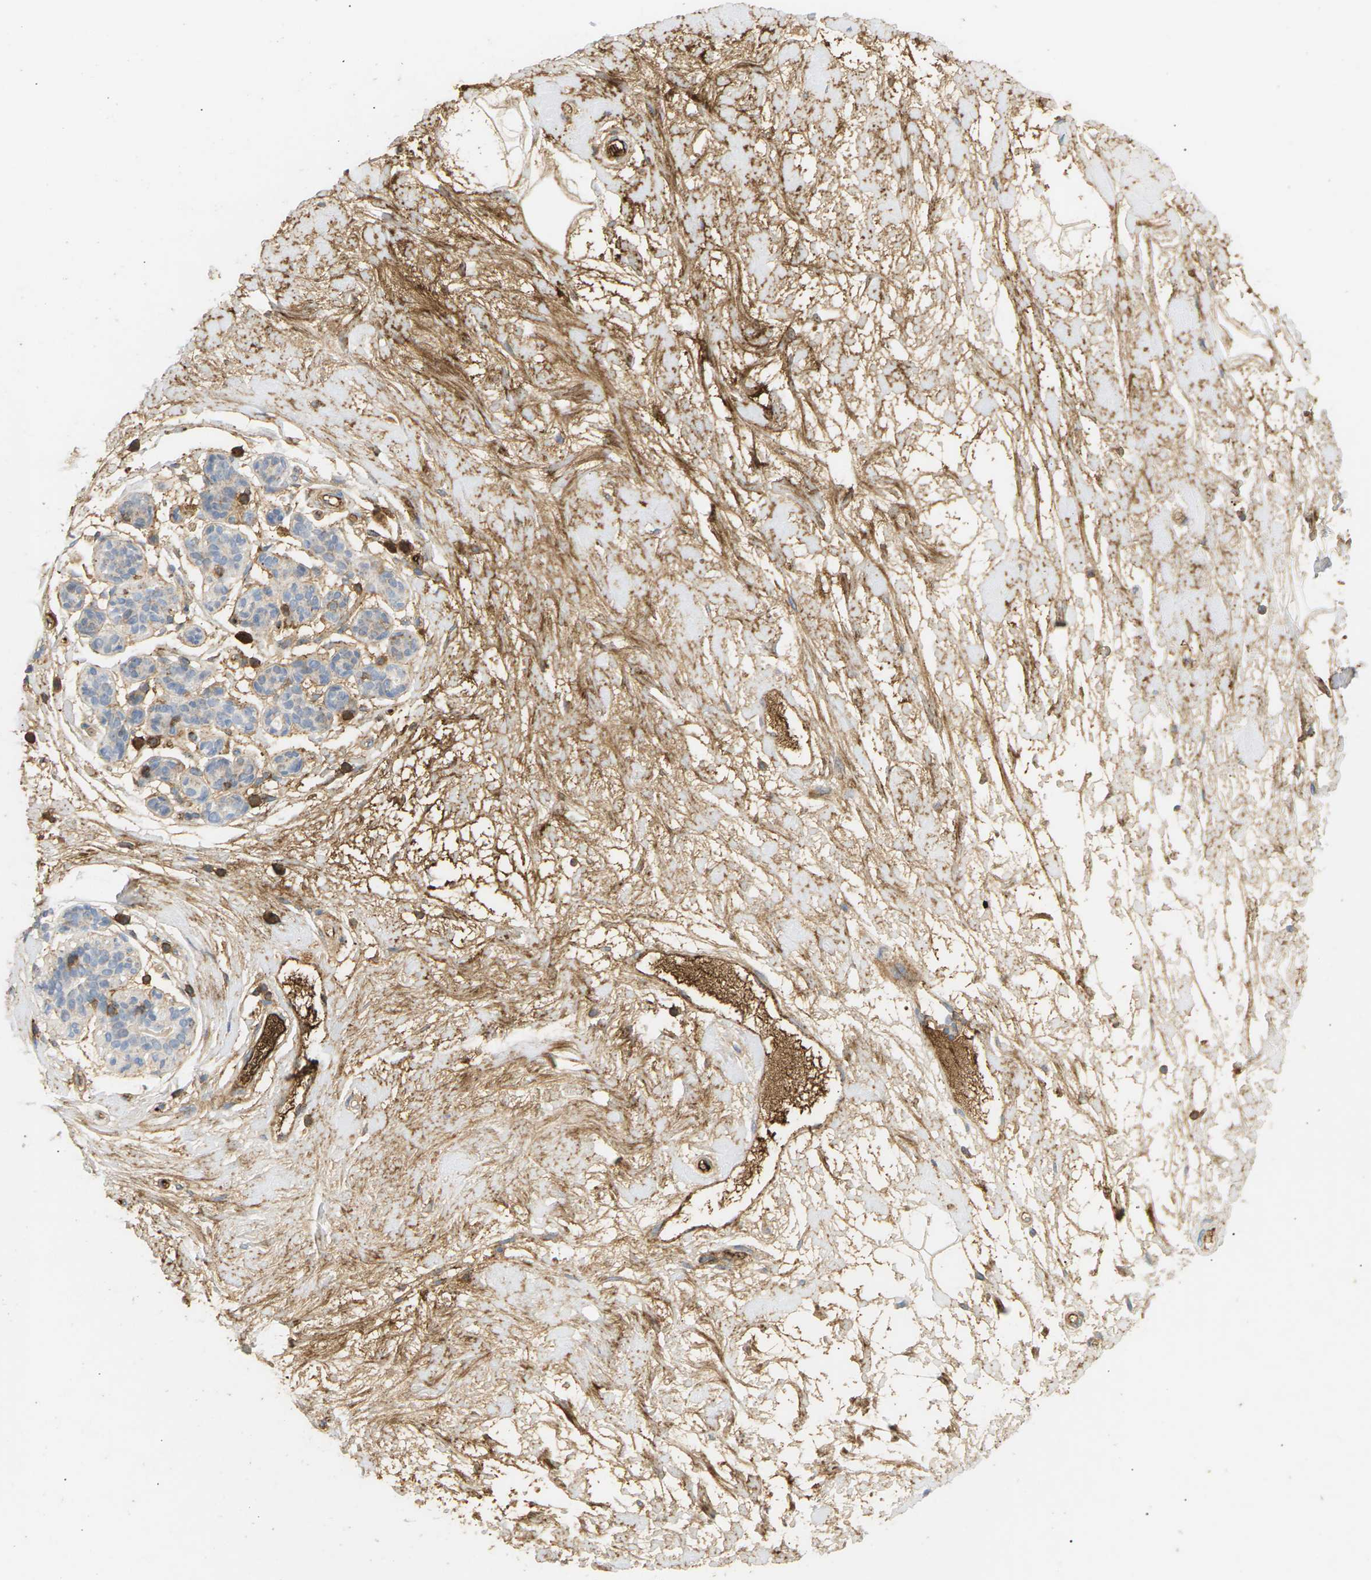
{"staining": {"intensity": "weak", "quantity": ">75%", "location": "cytoplasmic/membranous"}, "tissue": "breast", "cell_type": "Adipocytes", "image_type": "normal", "snomed": [{"axis": "morphology", "description": "Normal tissue, NOS"}, {"axis": "morphology", "description": "Lobular carcinoma"}, {"axis": "topography", "description": "Breast"}], "caption": "A histopathology image showing weak cytoplasmic/membranous expression in approximately >75% of adipocytes in unremarkable breast, as visualized by brown immunohistochemical staining.", "gene": "LIME1", "patient": {"sex": "female", "age": 59}}